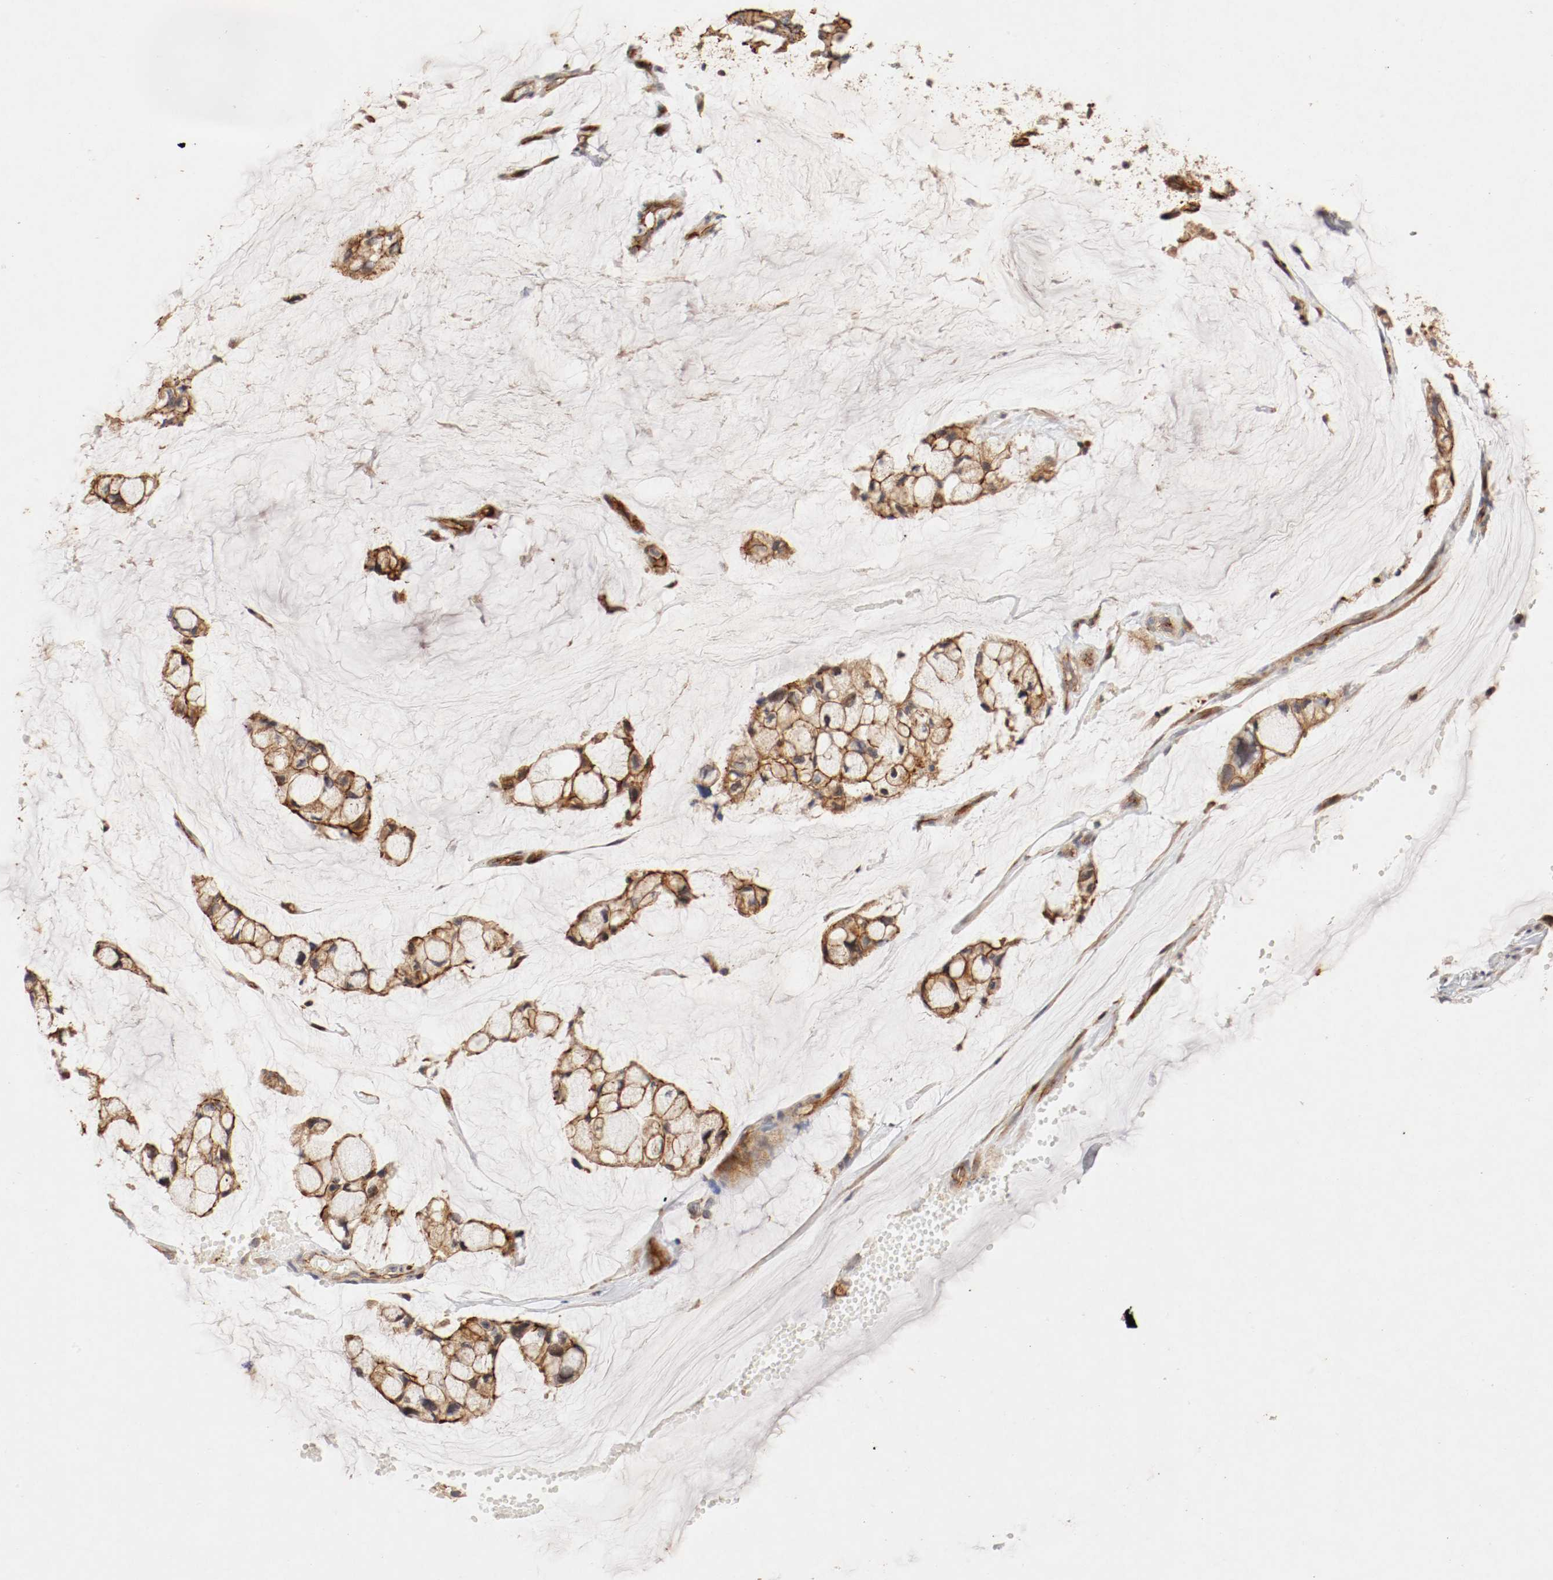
{"staining": {"intensity": "strong", "quantity": ">75%", "location": "cytoplasmic/membranous"}, "tissue": "ovarian cancer", "cell_type": "Tumor cells", "image_type": "cancer", "snomed": [{"axis": "morphology", "description": "Cystadenocarcinoma, mucinous, NOS"}, {"axis": "topography", "description": "Ovary"}], "caption": "Immunohistochemical staining of ovarian mucinous cystadenocarcinoma demonstrates high levels of strong cytoplasmic/membranous expression in about >75% of tumor cells.", "gene": "TYK2", "patient": {"sex": "female", "age": 39}}